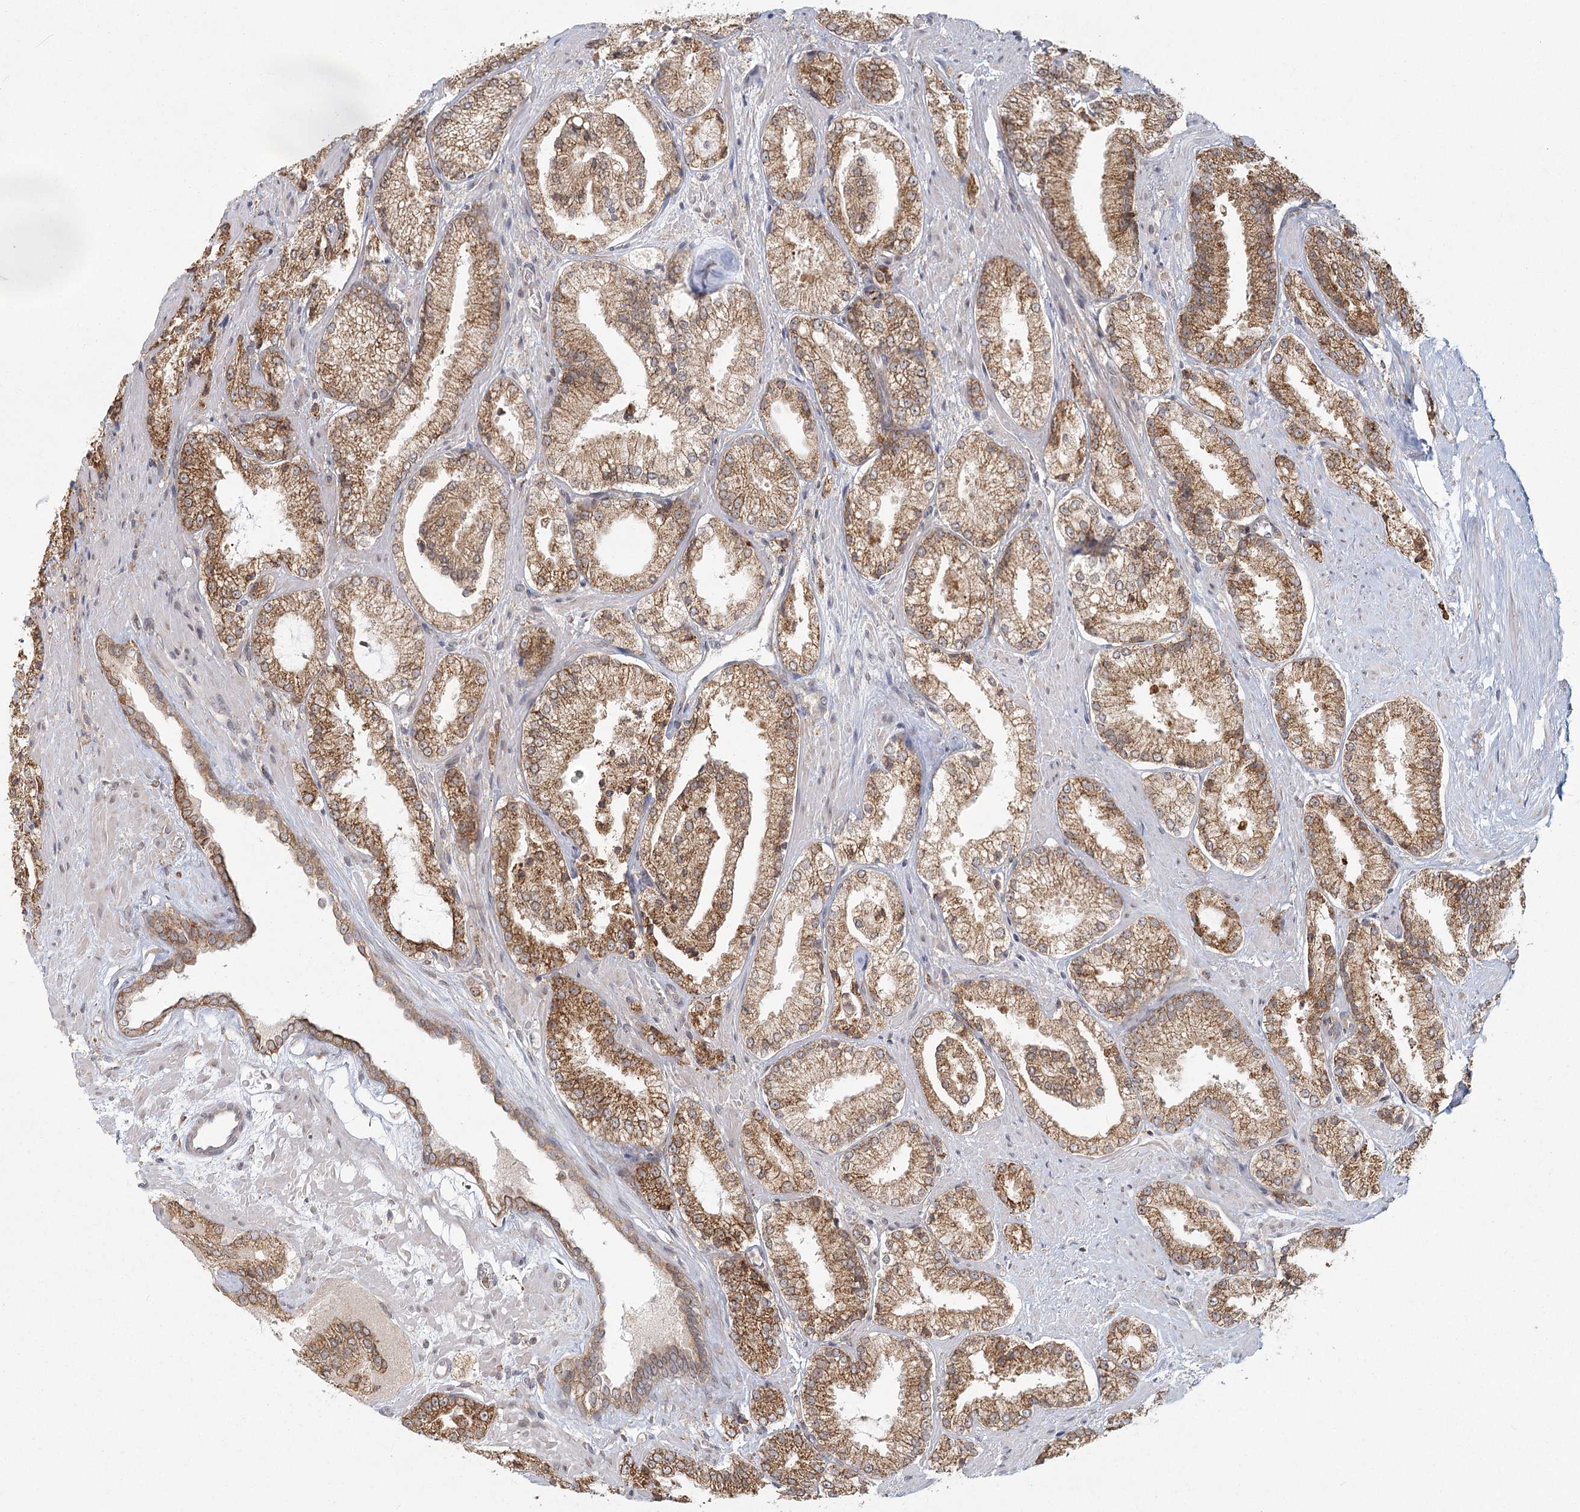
{"staining": {"intensity": "moderate", "quantity": ">75%", "location": "cytoplasmic/membranous"}, "tissue": "prostate cancer", "cell_type": "Tumor cells", "image_type": "cancer", "snomed": [{"axis": "morphology", "description": "Adenocarcinoma, High grade"}, {"axis": "topography", "description": "Prostate"}], "caption": "A medium amount of moderate cytoplasmic/membranous positivity is appreciated in approximately >75% of tumor cells in adenocarcinoma (high-grade) (prostate) tissue.", "gene": "LACTB", "patient": {"sex": "male", "age": 73}}